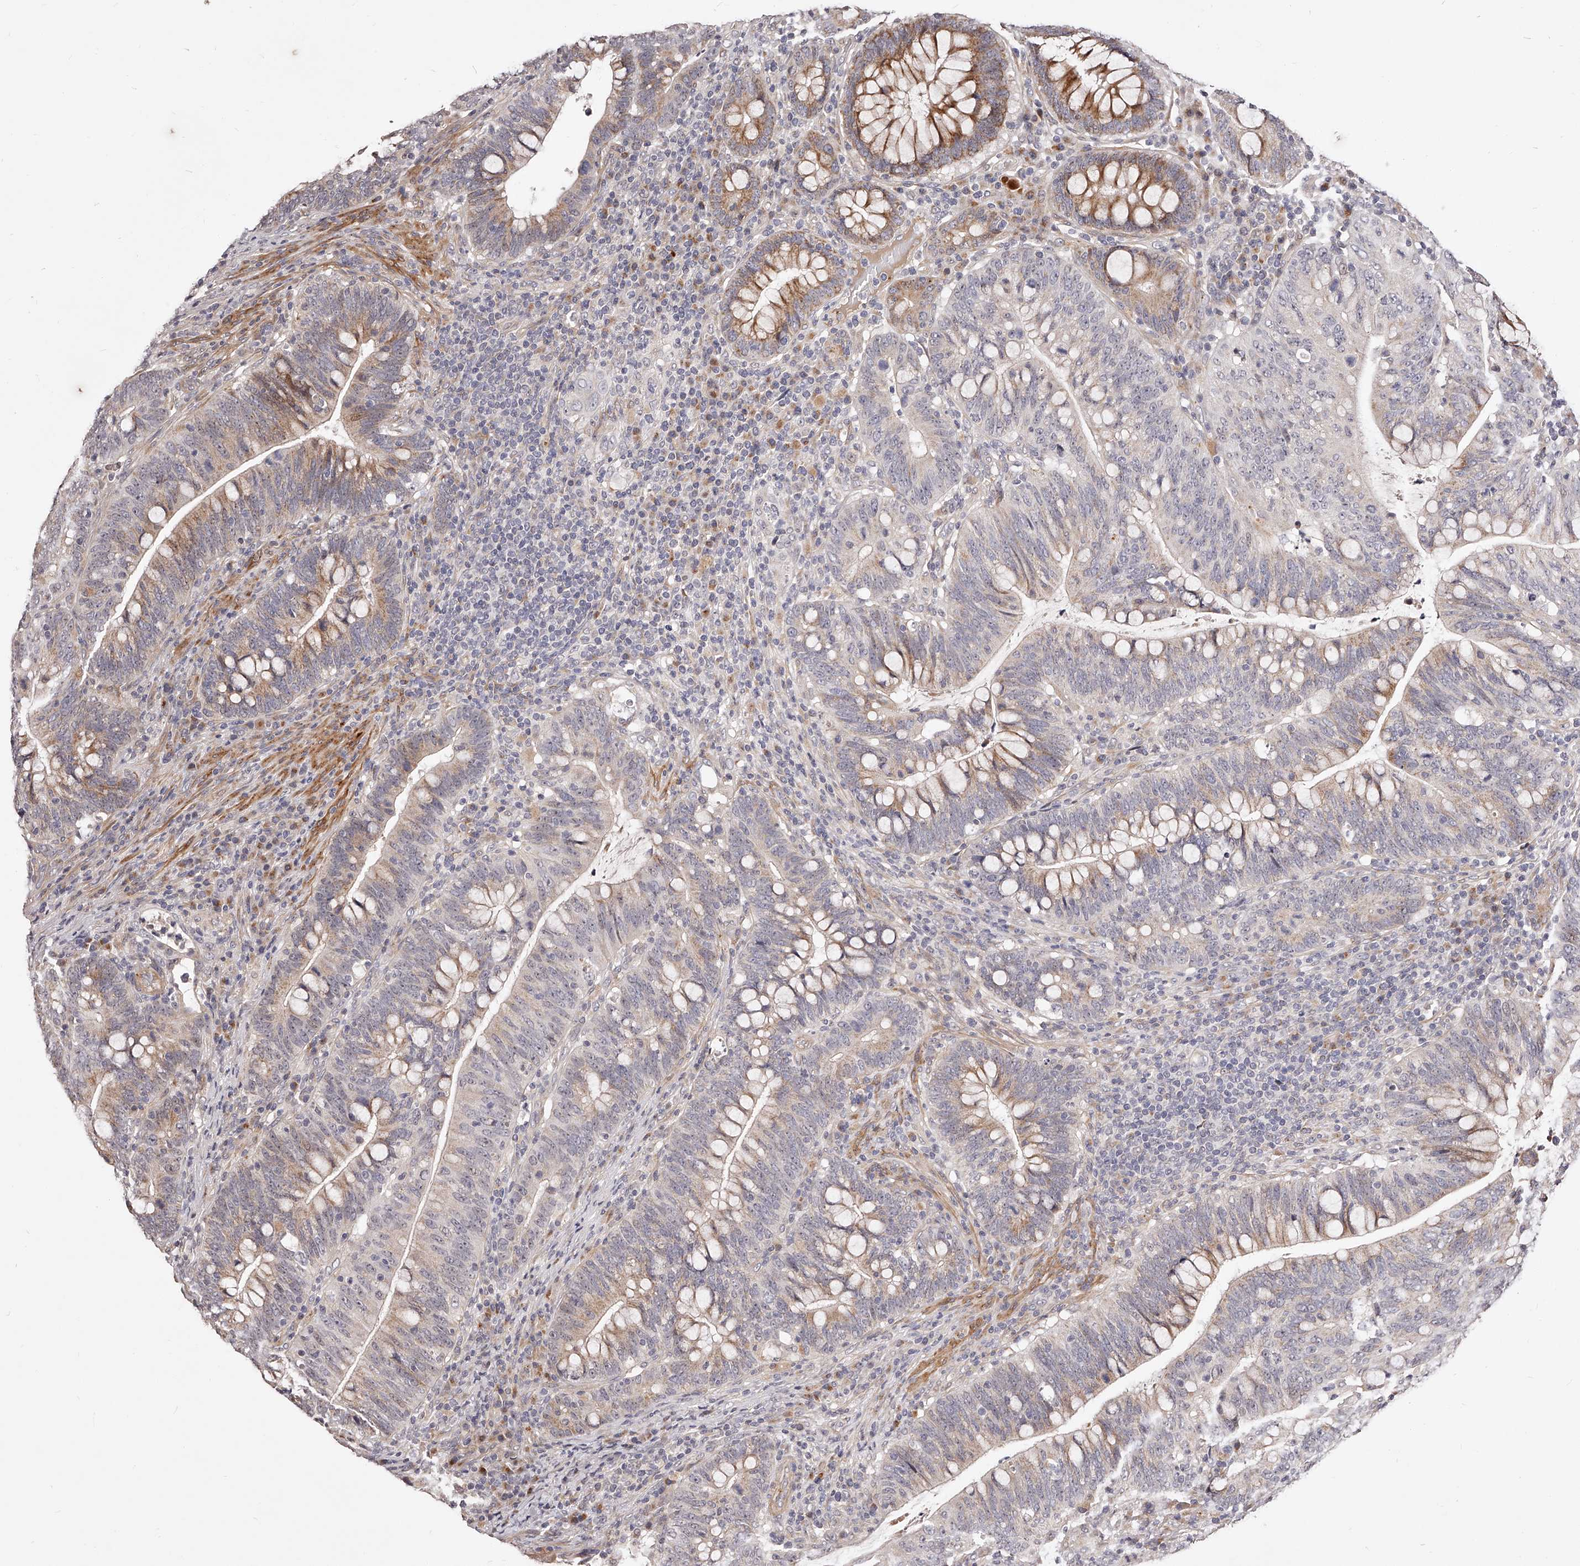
{"staining": {"intensity": "moderate", "quantity": "<25%", "location": "cytoplasmic/membranous"}, "tissue": "colorectal cancer", "cell_type": "Tumor cells", "image_type": "cancer", "snomed": [{"axis": "morphology", "description": "Adenocarcinoma, NOS"}, {"axis": "topography", "description": "Colon"}], "caption": "Colorectal adenocarcinoma stained with DAB immunohistochemistry (IHC) reveals low levels of moderate cytoplasmic/membranous staining in approximately <25% of tumor cells.", "gene": "ZNF502", "patient": {"sex": "female", "age": 66}}